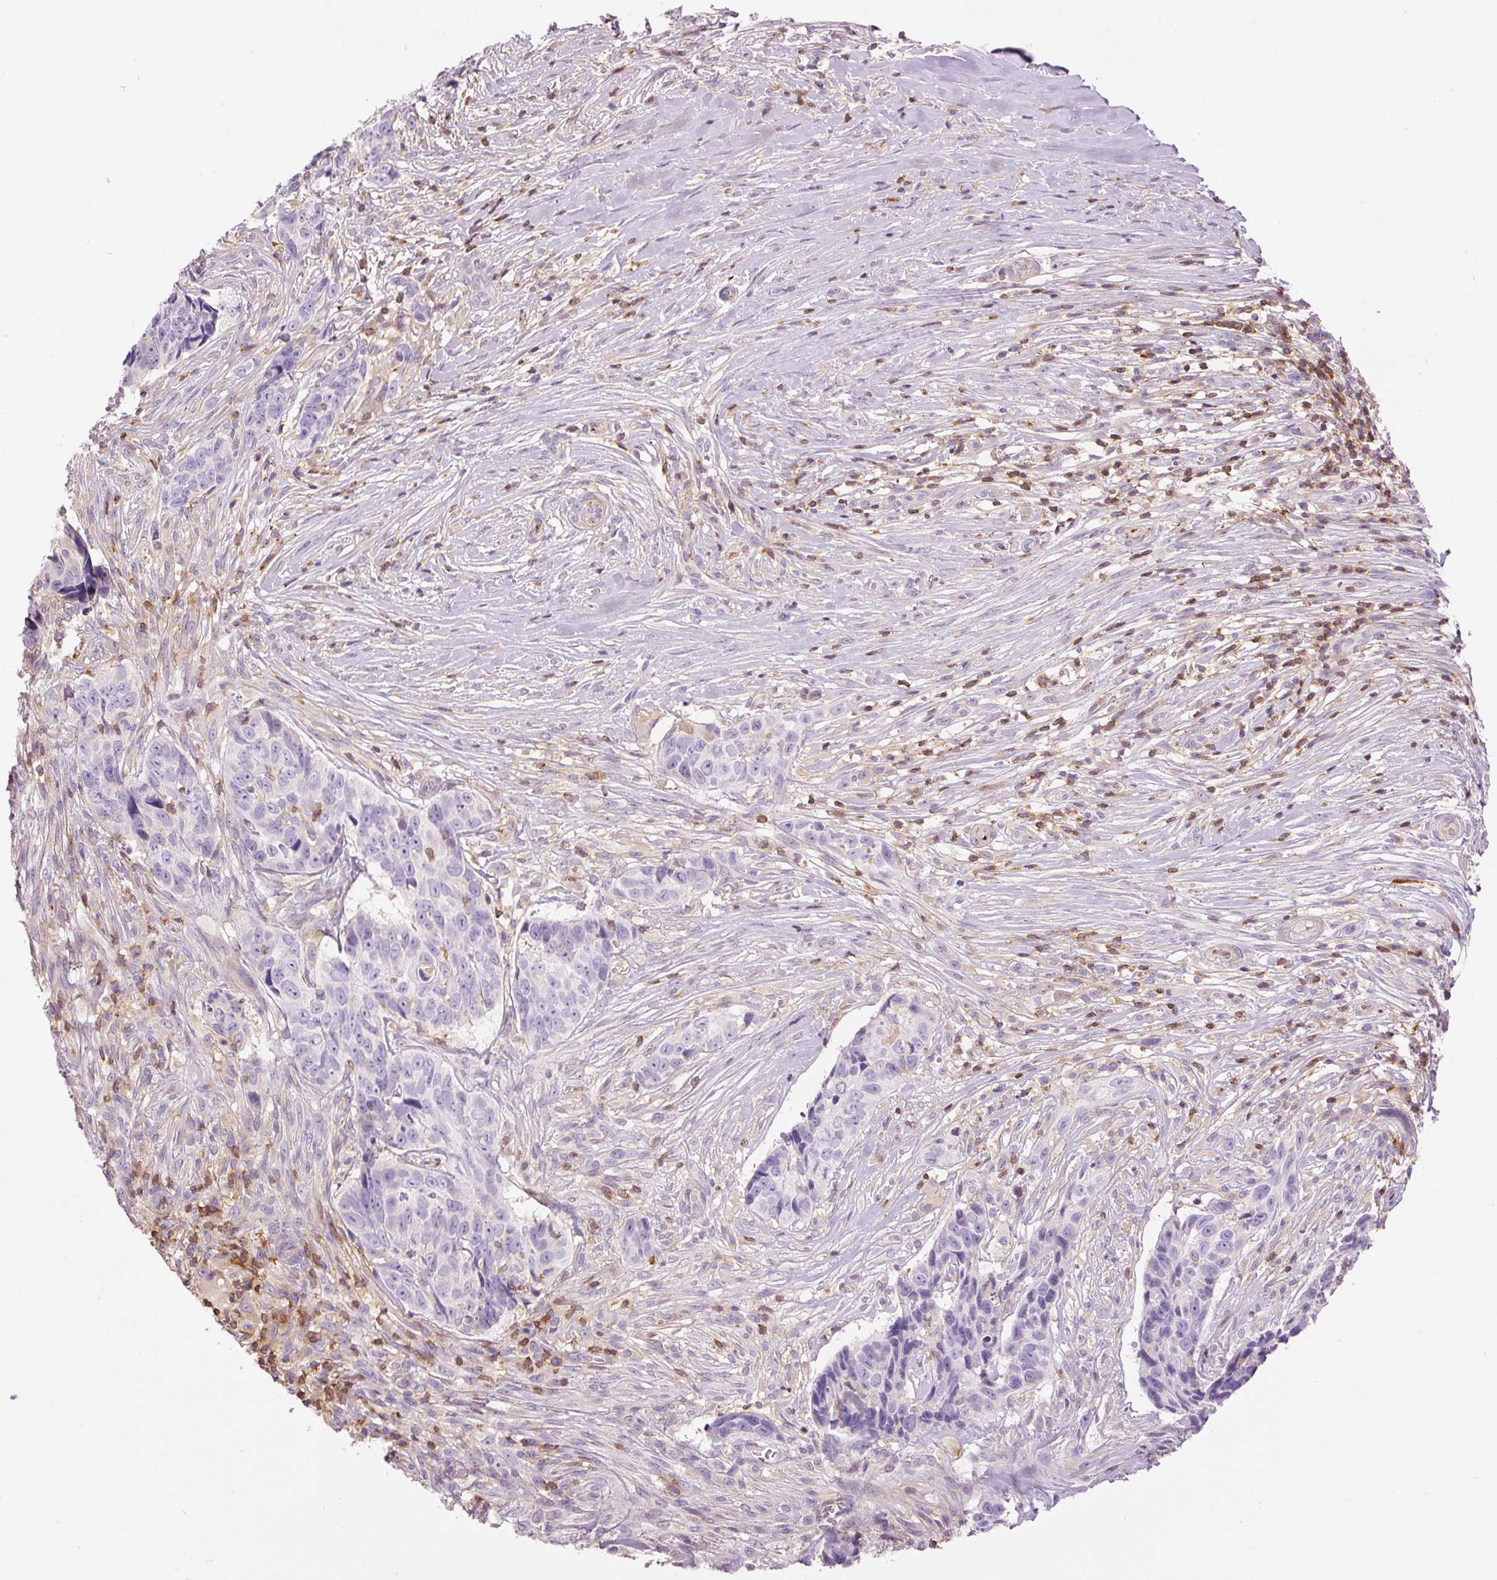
{"staining": {"intensity": "negative", "quantity": "none", "location": "none"}, "tissue": "skin cancer", "cell_type": "Tumor cells", "image_type": "cancer", "snomed": [{"axis": "morphology", "description": "Basal cell carcinoma"}, {"axis": "topography", "description": "Skin"}], "caption": "An IHC image of basal cell carcinoma (skin) is shown. There is no staining in tumor cells of basal cell carcinoma (skin).", "gene": "DOK6", "patient": {"sex": "female", "age": 82}}